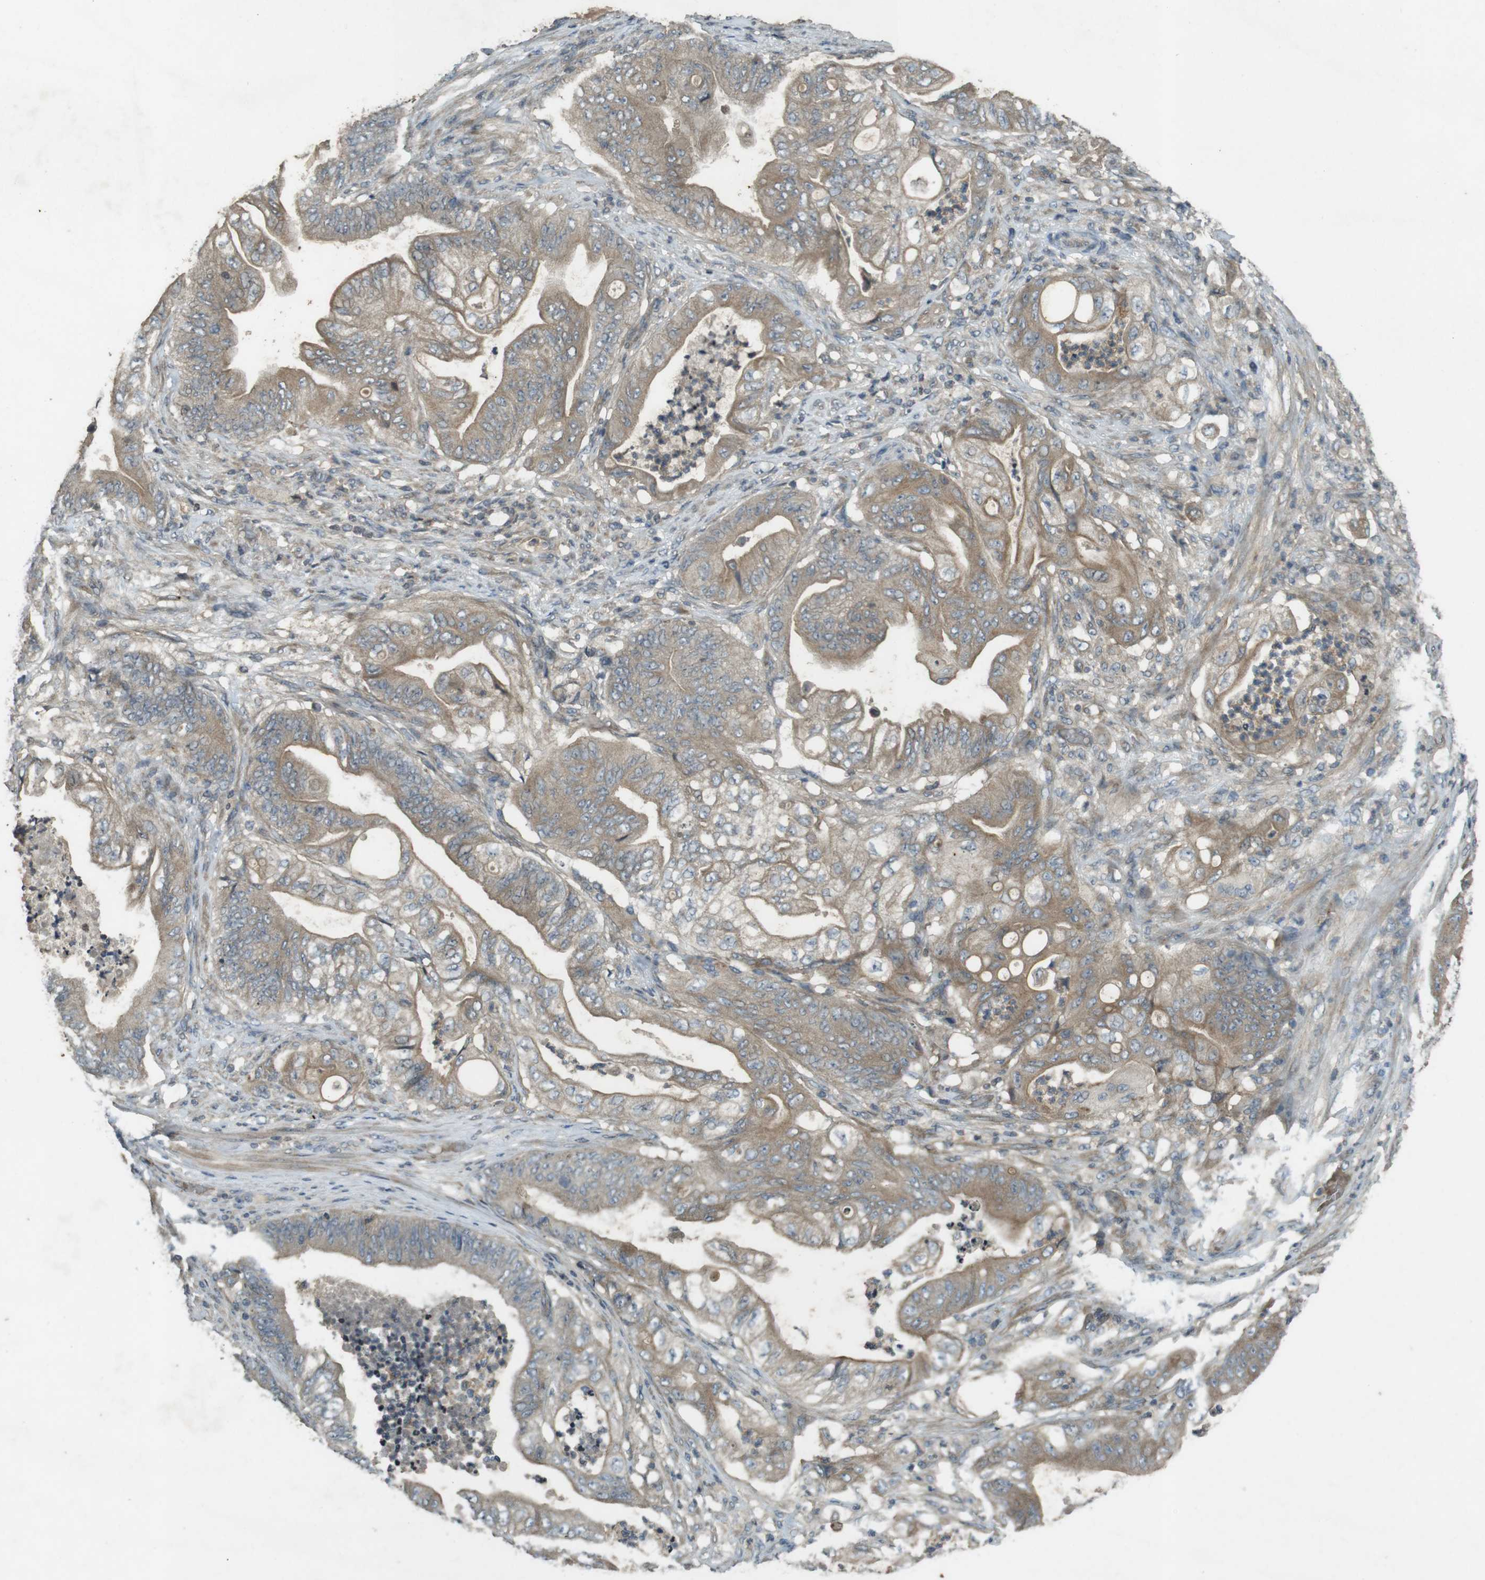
{"staining": {"intensity": "weak", "quantity": ">75%", "location": "cytoplasmic/membranous"}, "tissue": "stomach cancer", "cell_type": "Tumor cells", "image_type": "cancer", "snomed": [{"axis": "morphology", "description": "Adenocarcinoma, NOS"}, {"axis": "topography", "description": "Stomach"}], "caption": "Protein expression analysis of stomach cancer shows weak cytoplasmic/membranous positivity in about >75% of tumor cells.", "gene": "ZYX", "patient": {"sex": "female", "age": 73}}